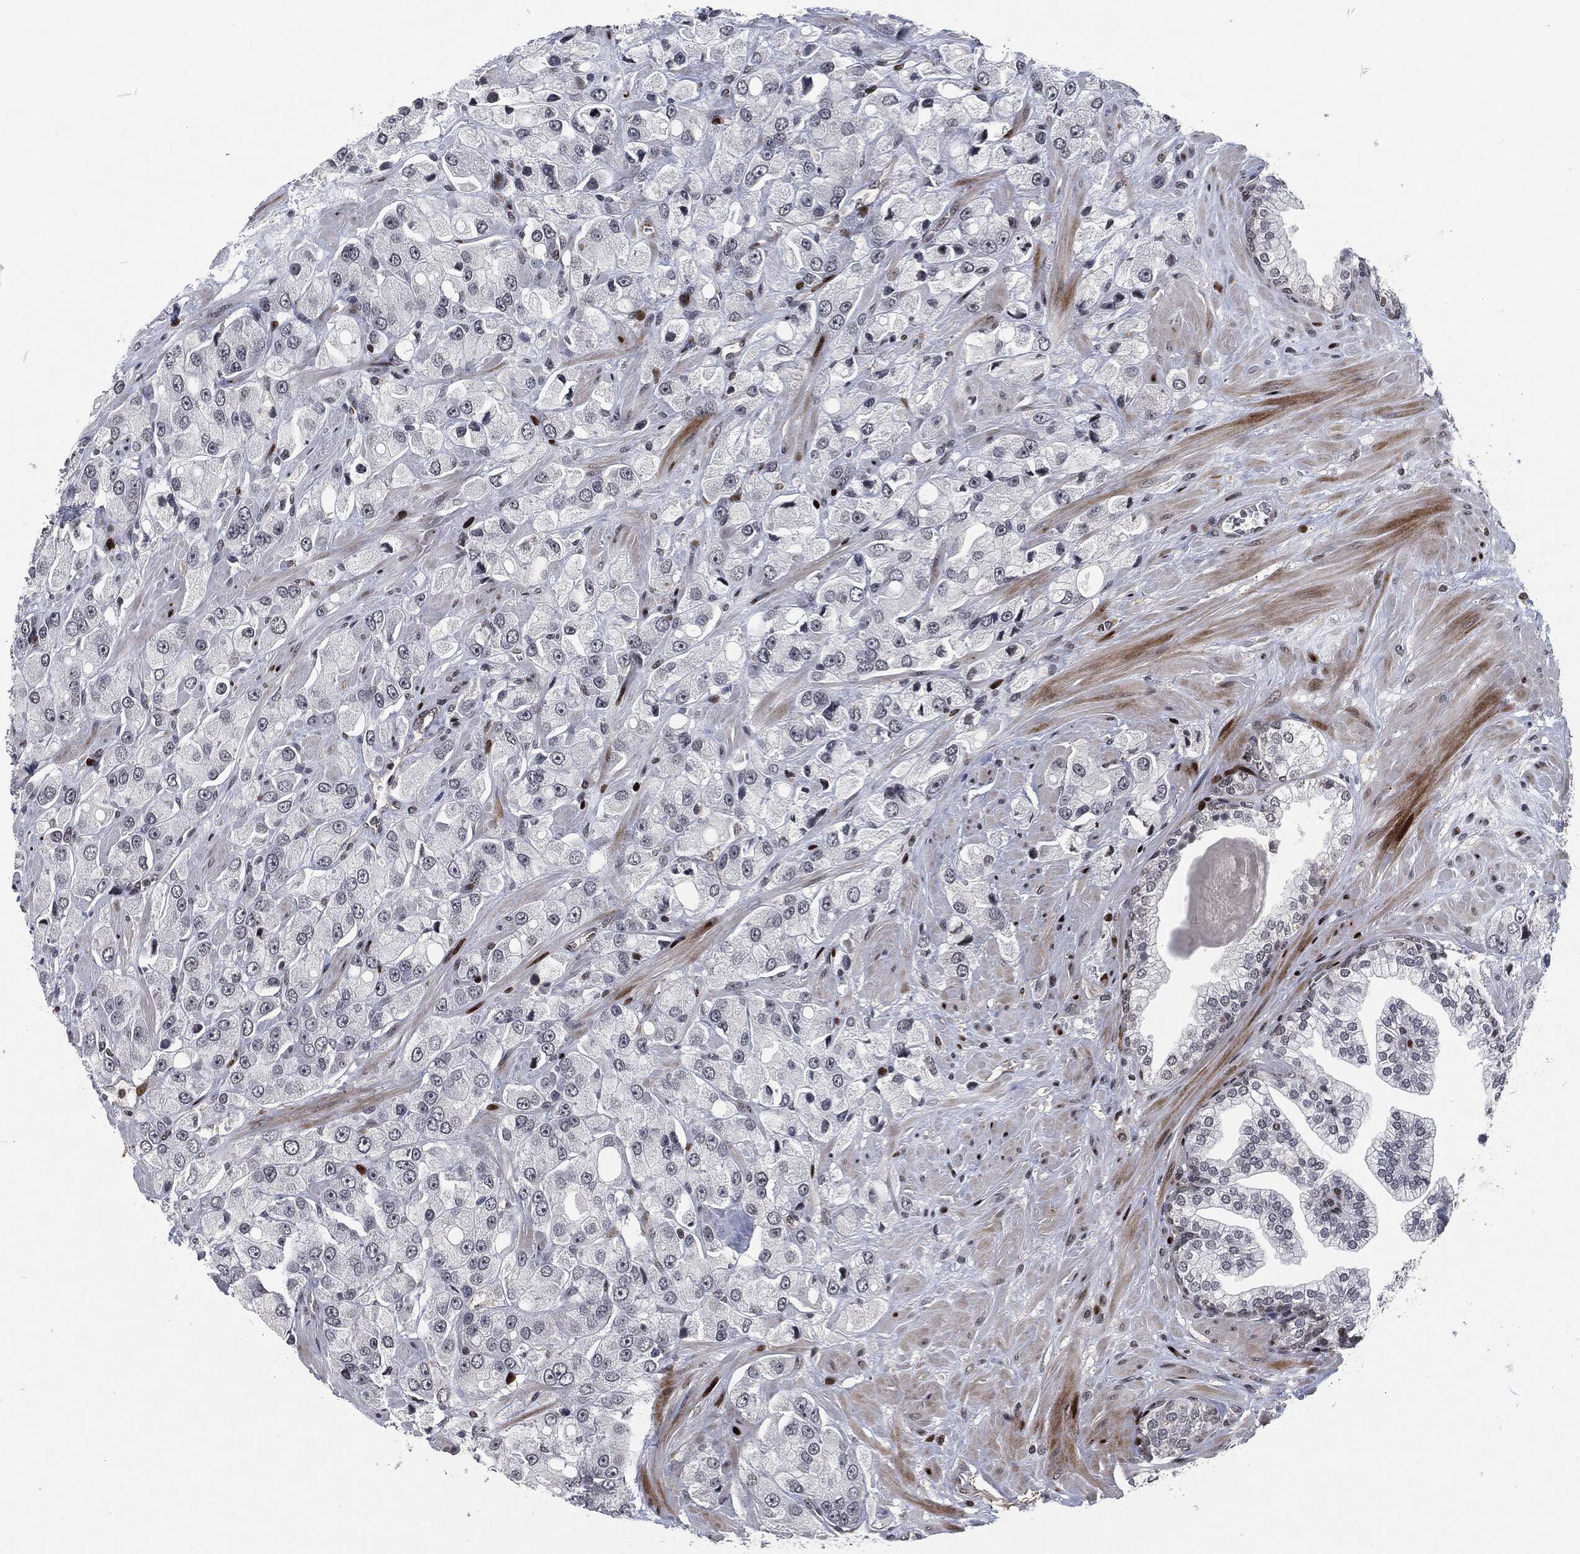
{"staining": {"intensity": "negative", "quantity": "none", "location": "none"}, "tissue": "prostate cancer", "cell_type": "Tumor cells", "image_type": "cancer", "snomed": [{"axis": "morphology", "description": "Adenocarcinoma, NOS"}, {"axis": "topography", "description": "Prostate and seminal vesicle, NOS"}, {"axis": "topography", "description": "Prostate"}], "caption": "A micrograph of prostate cancer stained for a protein reveals no brown staining in tumor cells. (DAB (3,3'-diaminobenzidine) IHC visualized using brightfield microscopy, high magnification).", "gene": "EGFR", "patient": {"sex": "male", "age": 64}}